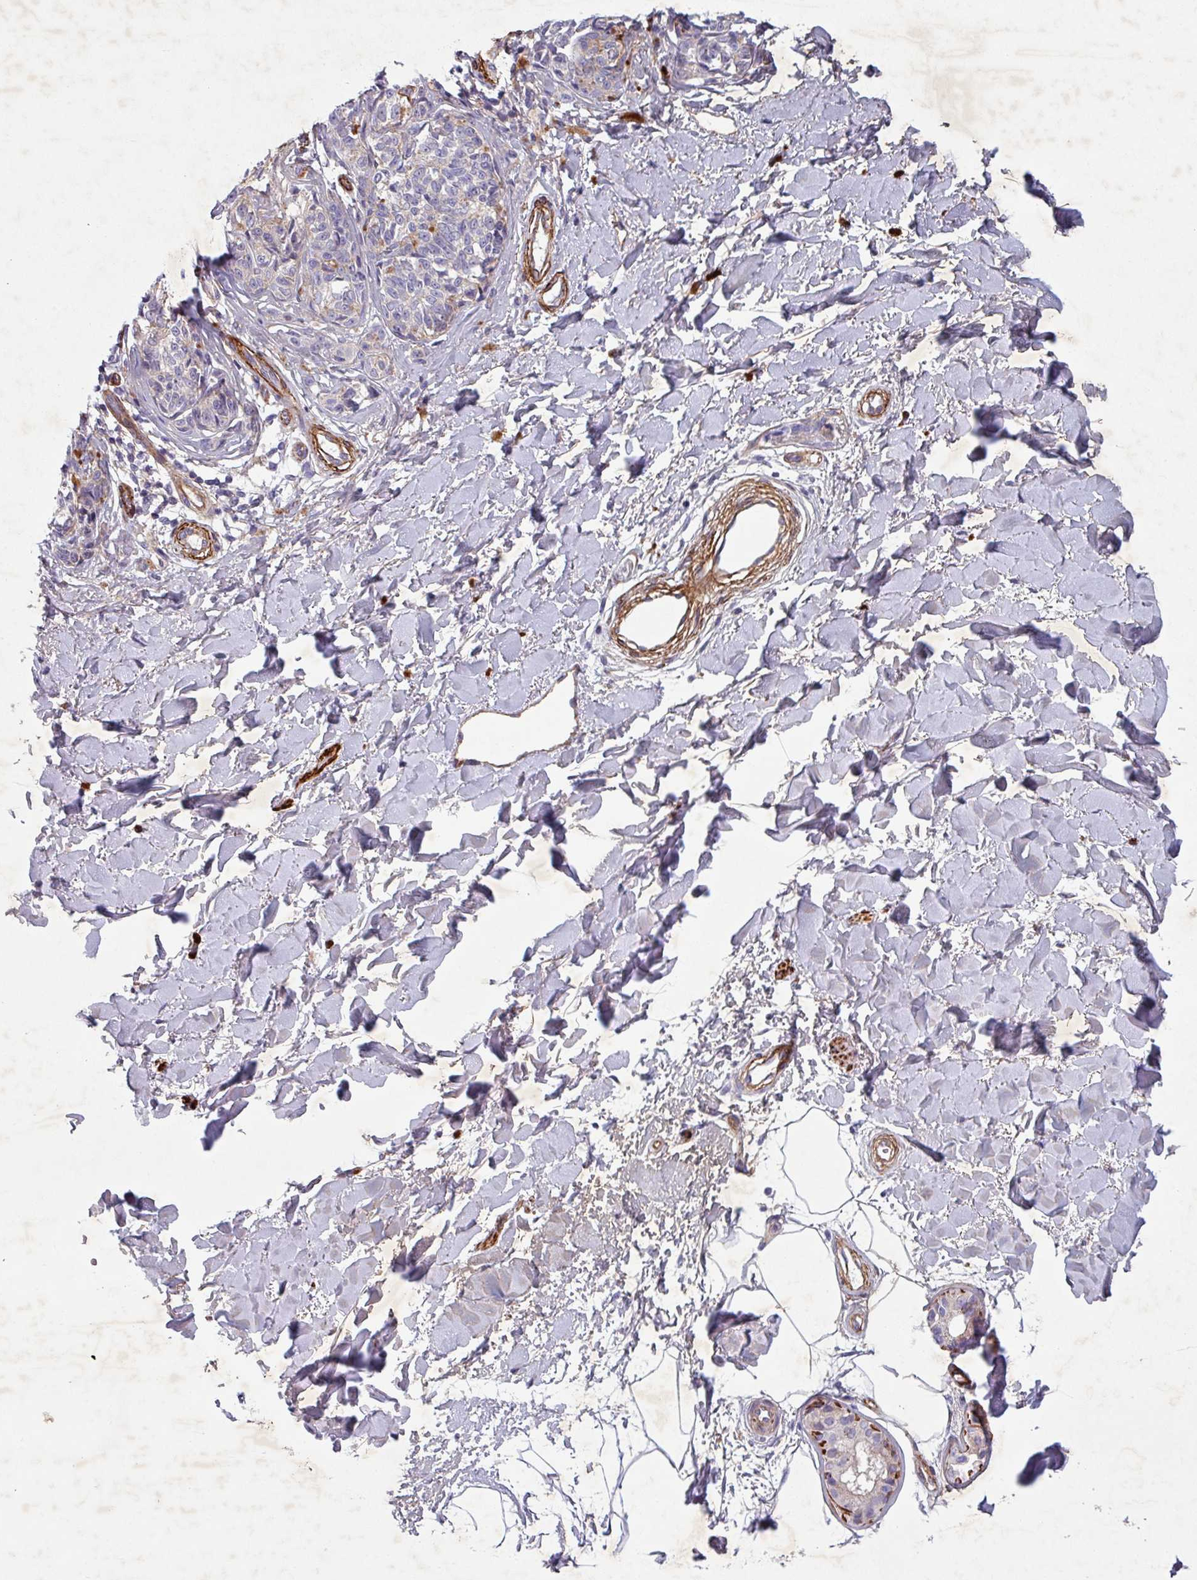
{"staining": {"intensity": "negative", "quantity": "none", "location": "none"}, "tissue": "melanoma", "cell_type": "Tumor cells", "image_type": "cancer", "snomed": [{"axis": "morphology", "description": "Malignant melanoma, NOS"}, {"axis": "topography", "description": "Skin"}], "caption": "A high-resolution micrograph shows immunohistochemistry staining of melanoma, which demonstrates no significant staining in tumor cells.", "gene": "ATP2C2", "patient": {"sex": "female", "age": 37}}